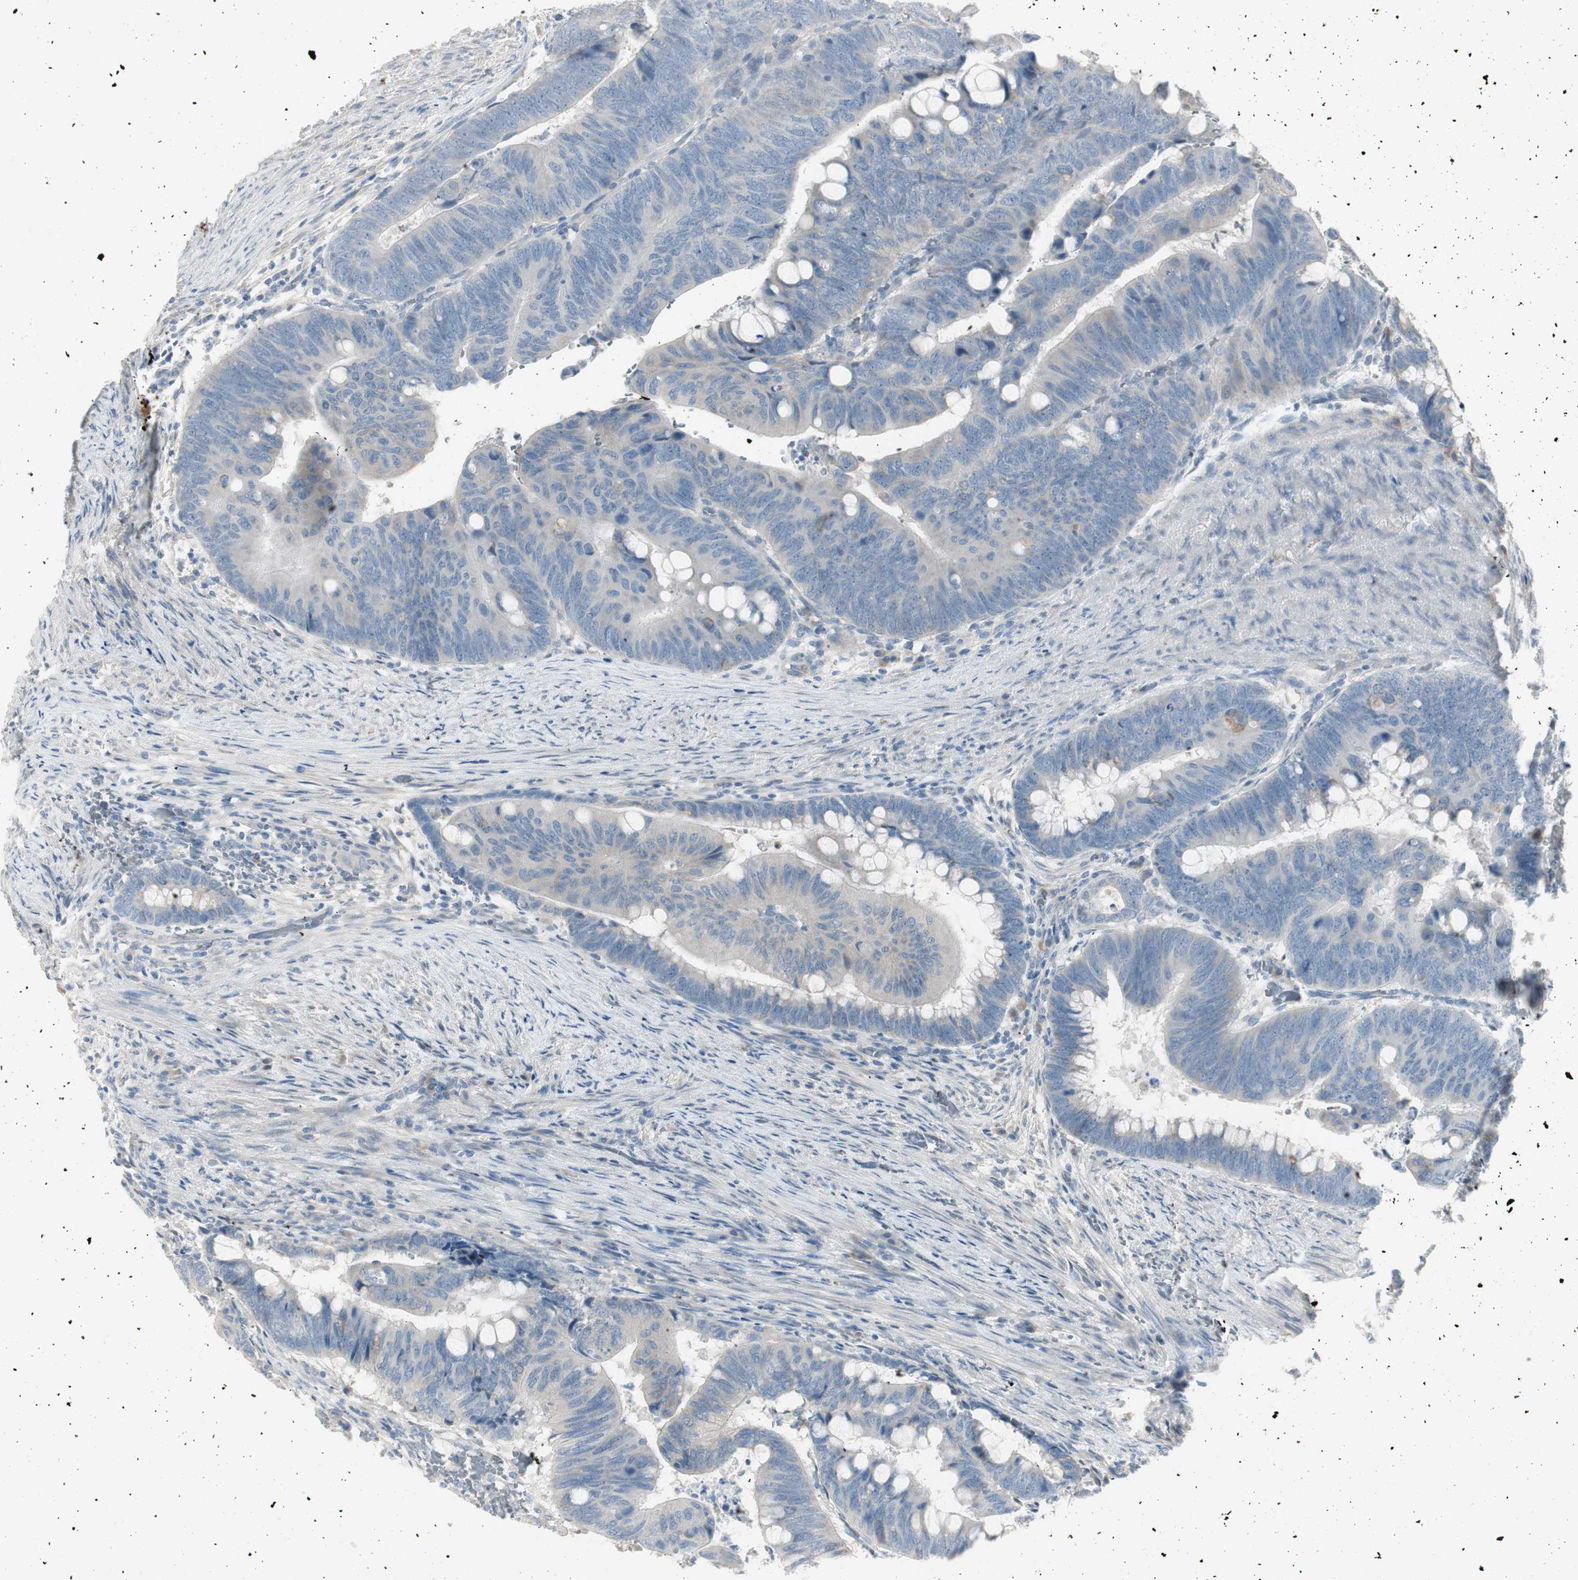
{"staining": {"intensity": "negative", "quantity": "none", "location": "none"}, "tissue": "colorectal cancer", "cell_type": "Tumor cells", "image_type": "cancer", "snomed": [{"axis": "morphology", "description": "Normal tissue, NOS"}, {"axis": "morphology", "description": "Adenocarcinoma, NOS"}, {"axis": "topography", "description": "Rectum"}, {"axis": "topography", "description": "Peripheral nerve tissue"}], "caption": "A high-resolution image shows immunohistochemistry (IHC) staining of colorectal cancer (adenocarcinoma), which displays no significant expression in tumor cells. Nuclei are stained in blue.", "gene": "MAPRE3", "patient": {"sex": "male", "age": 92}}